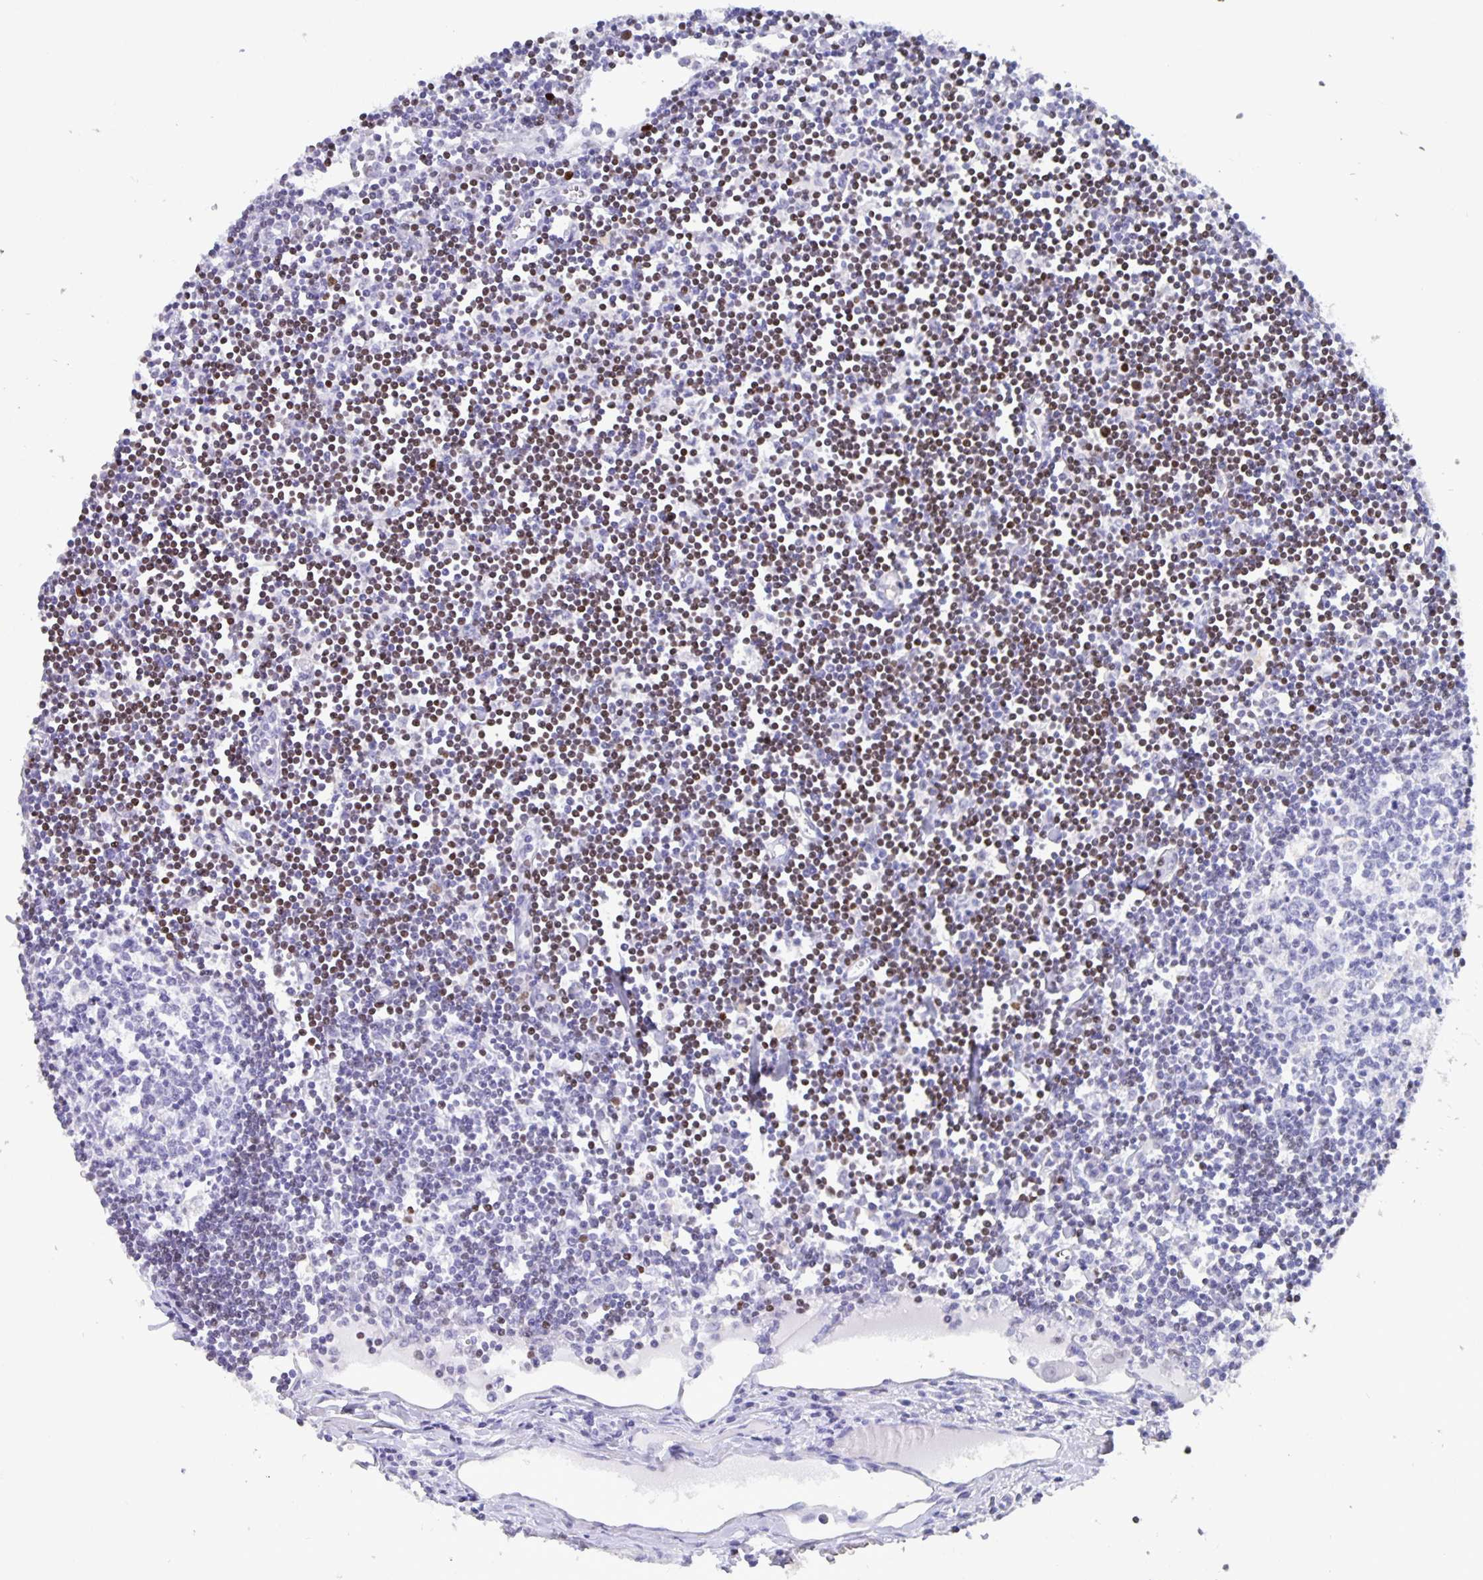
{"staining": {"intensity": "negative", "quantity": "none", "location": "none"}, "tissue": "lymph node", "cell_type": "Germinal center cells", "image_type": "normal", "snomed": [{"axis": "morphology", "description": "Normal tissue, NOS"}, {"axis": "topography", "description": "Lymph node"}], "caption": "This is an immunohistochemistry (IHC) photomicrograph of benign lymph node. There is no positivity in germinal center cells.", "gene": "SATB2", "patient": {"sex": "female", "age": 65}}